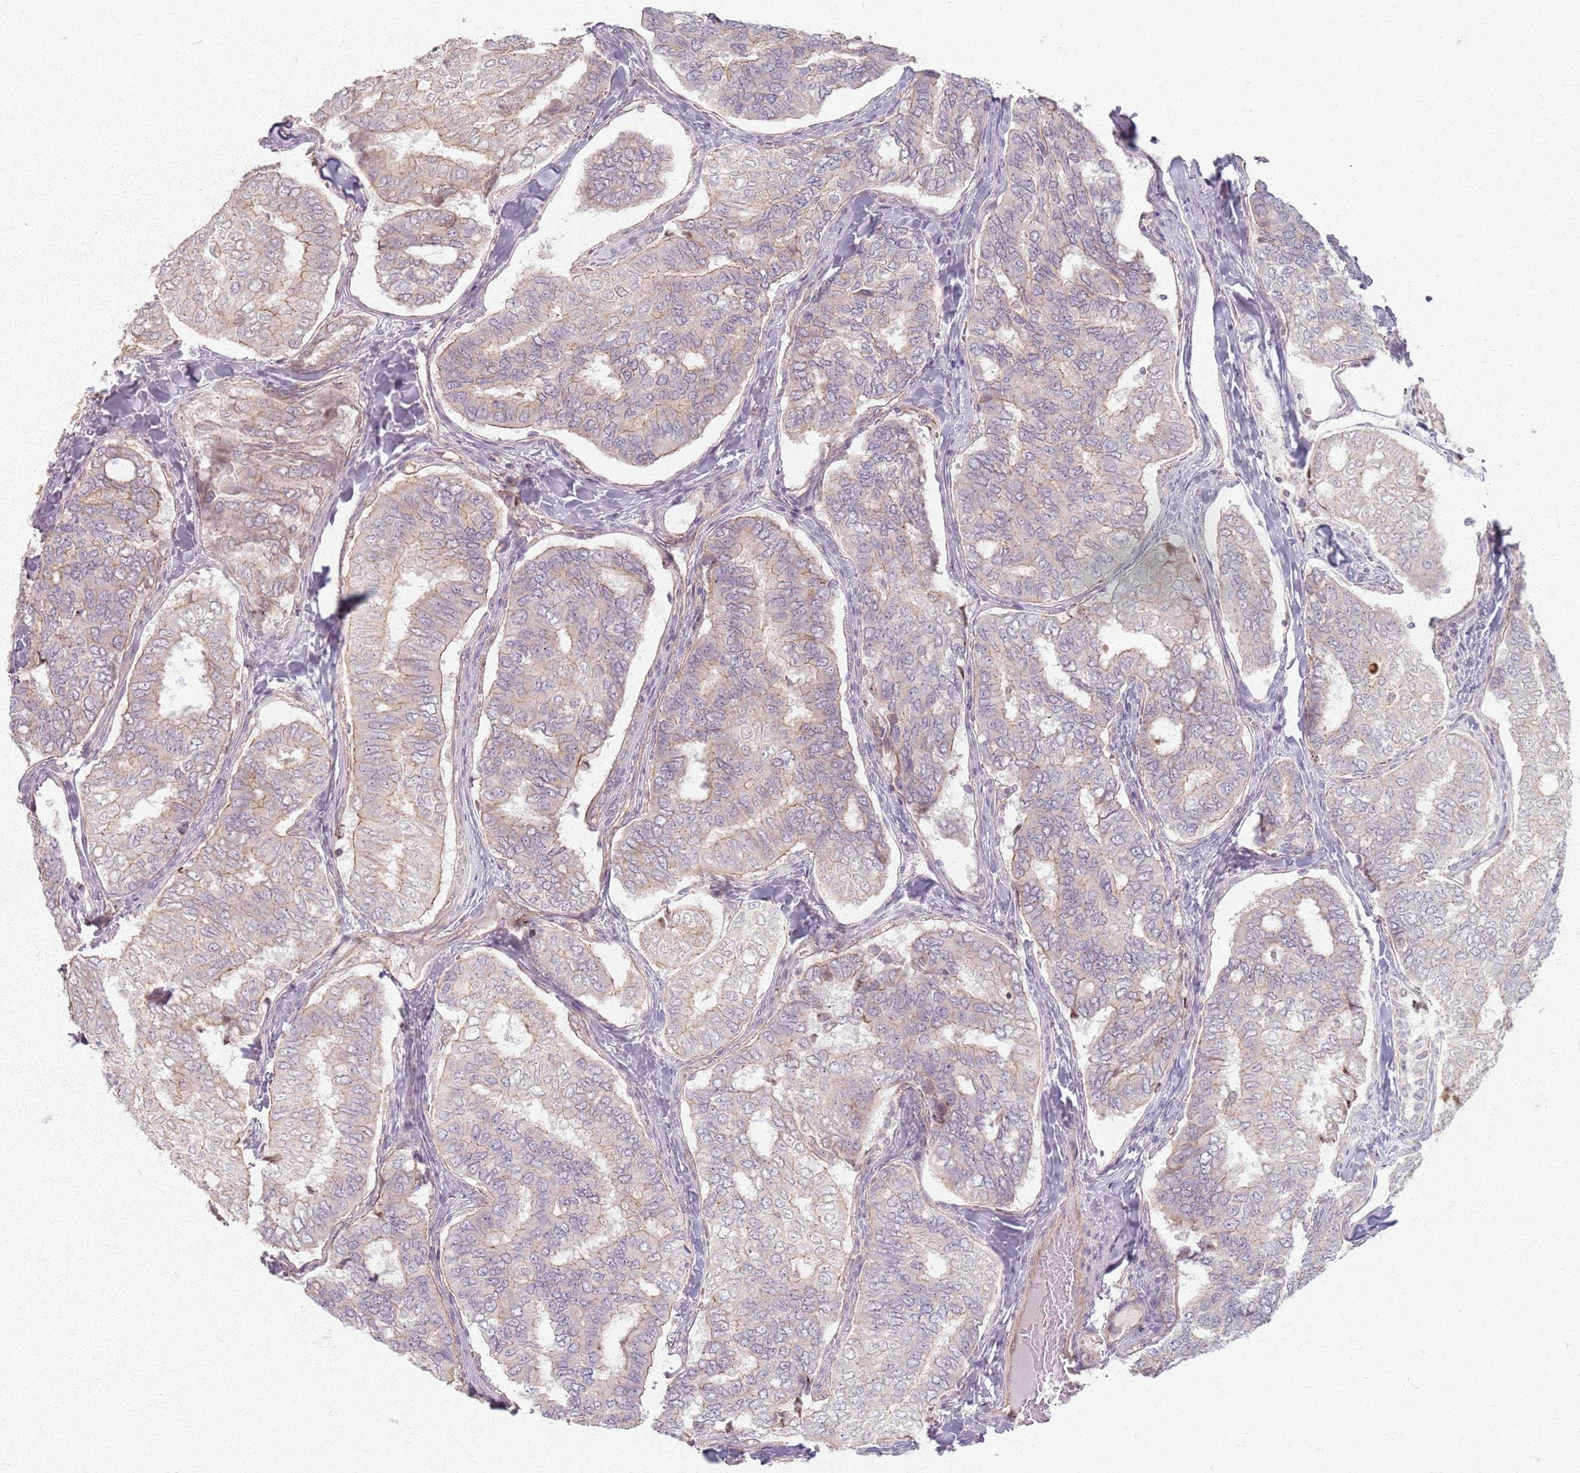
{"staining": {"intensity": "weak", "quantity": "<25%", "location": "cytoplasmic/membranous"}, "tissue": "thyroid cancer", "cell_type": "Tumor cells", "image_type": "cancer", "snomed": [{"axis": "morphology", "description": "Papillary adenocarcinoma, NOS"}, {"axis": "topography", "description": "Thyroid gland"}], "caption": "This is an immunohistochemistry micrograph of human papillary adenocarcinoma (thyroid). There is no positivity in tumor cells.", "gene": "KCNA5", "patient": {"sex": "female", "age": 35}}